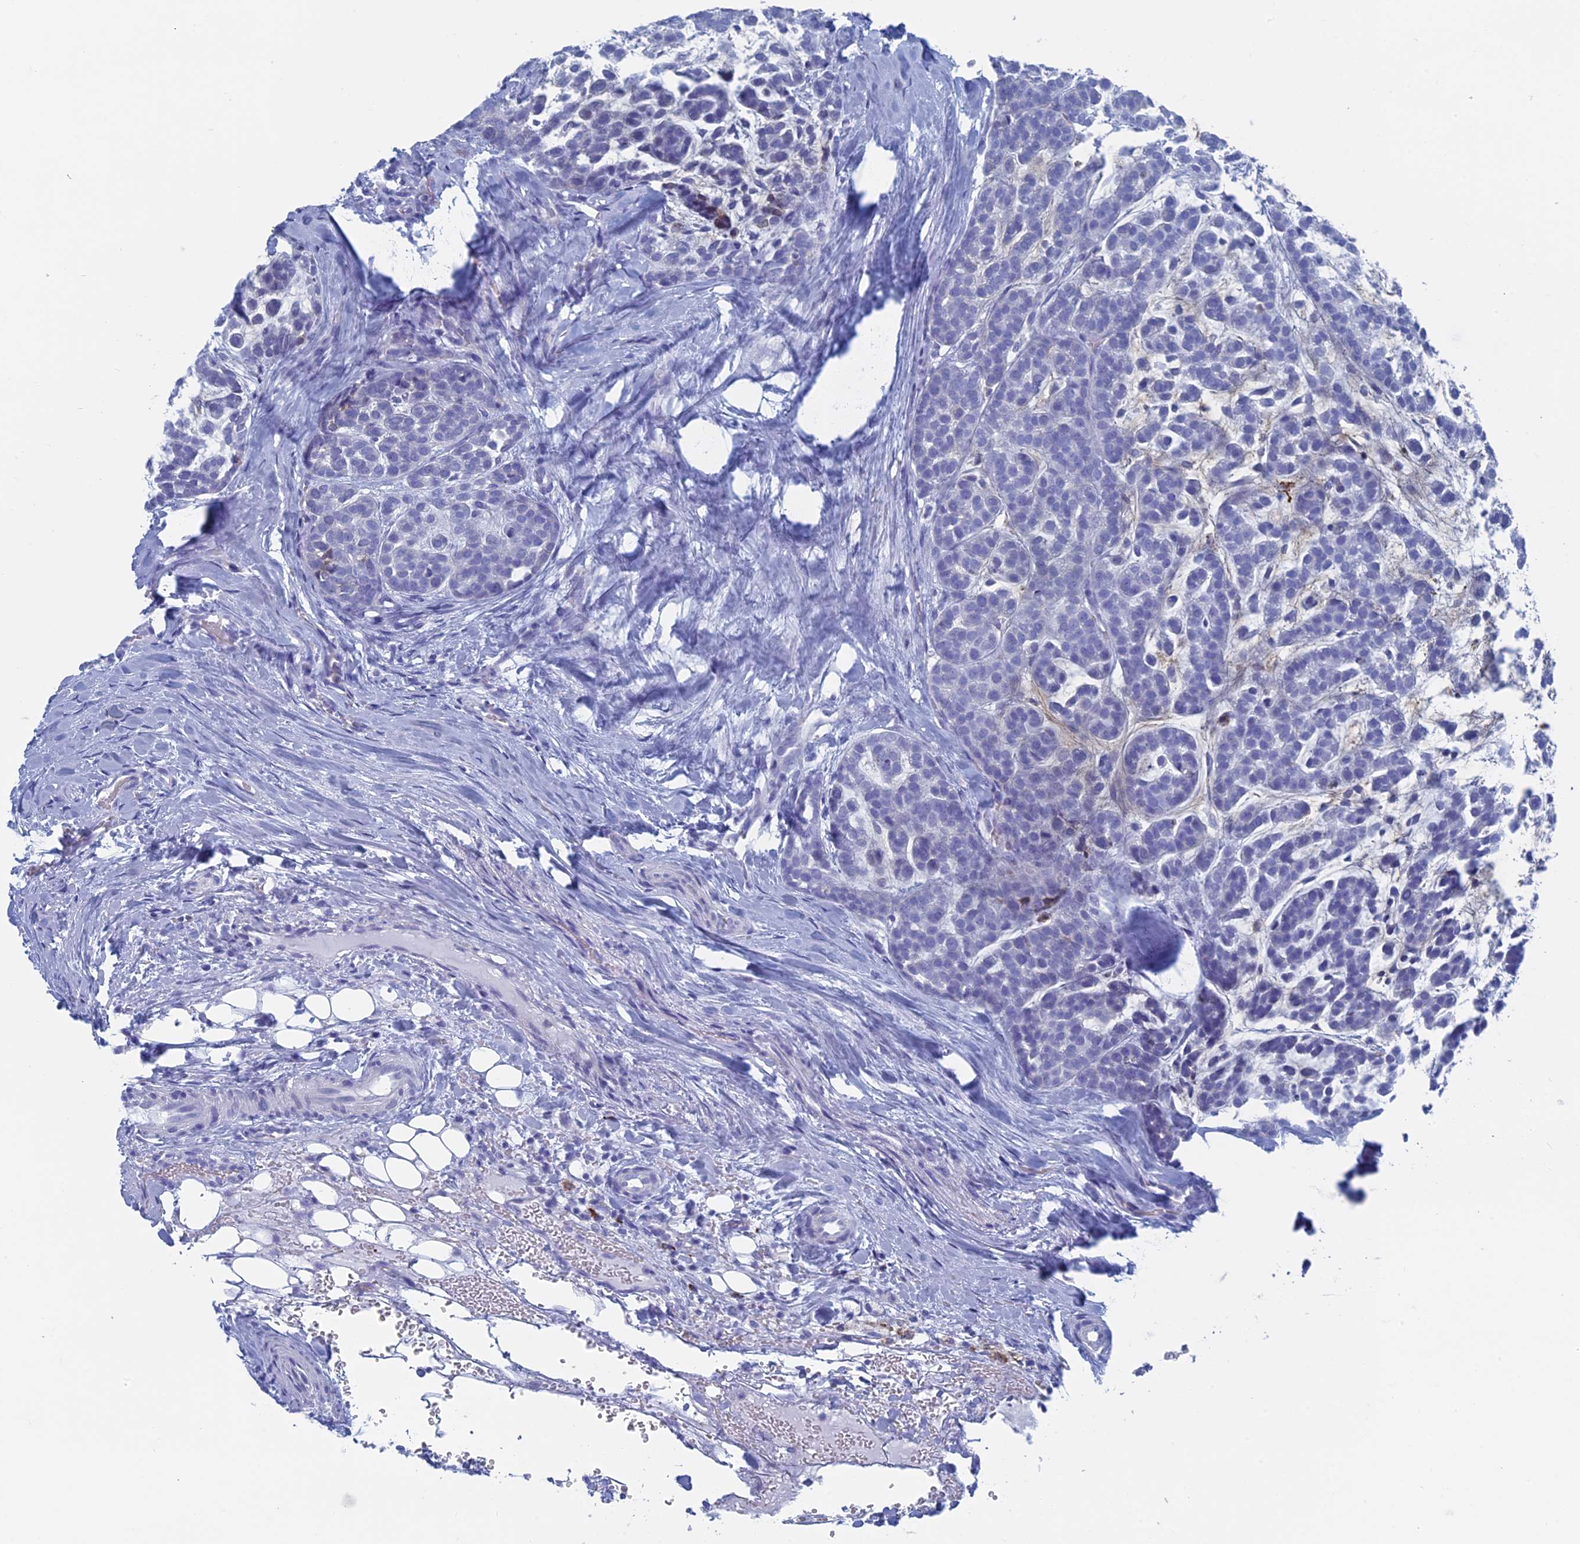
{"staining": {"intensity": "negative", "quantity": "none", "location": "none"}, "tissue": "head and neck cancer", "cell_type": "Tumor cells", "image_type": "cancer", "snomed": [{"axis": "morphology", "description": "Adenocarcinoma, NOS"}, {"axis": "morphology", "description": "Adenoma, NOS"}, {"axis": "topography", "description": "Head-Neck"}], "caption": "There is no significant staining in tumor cells of adenoma (head and neck).", "gene": "ALMS1", "patient": {"sex": "female", "age": 55}}